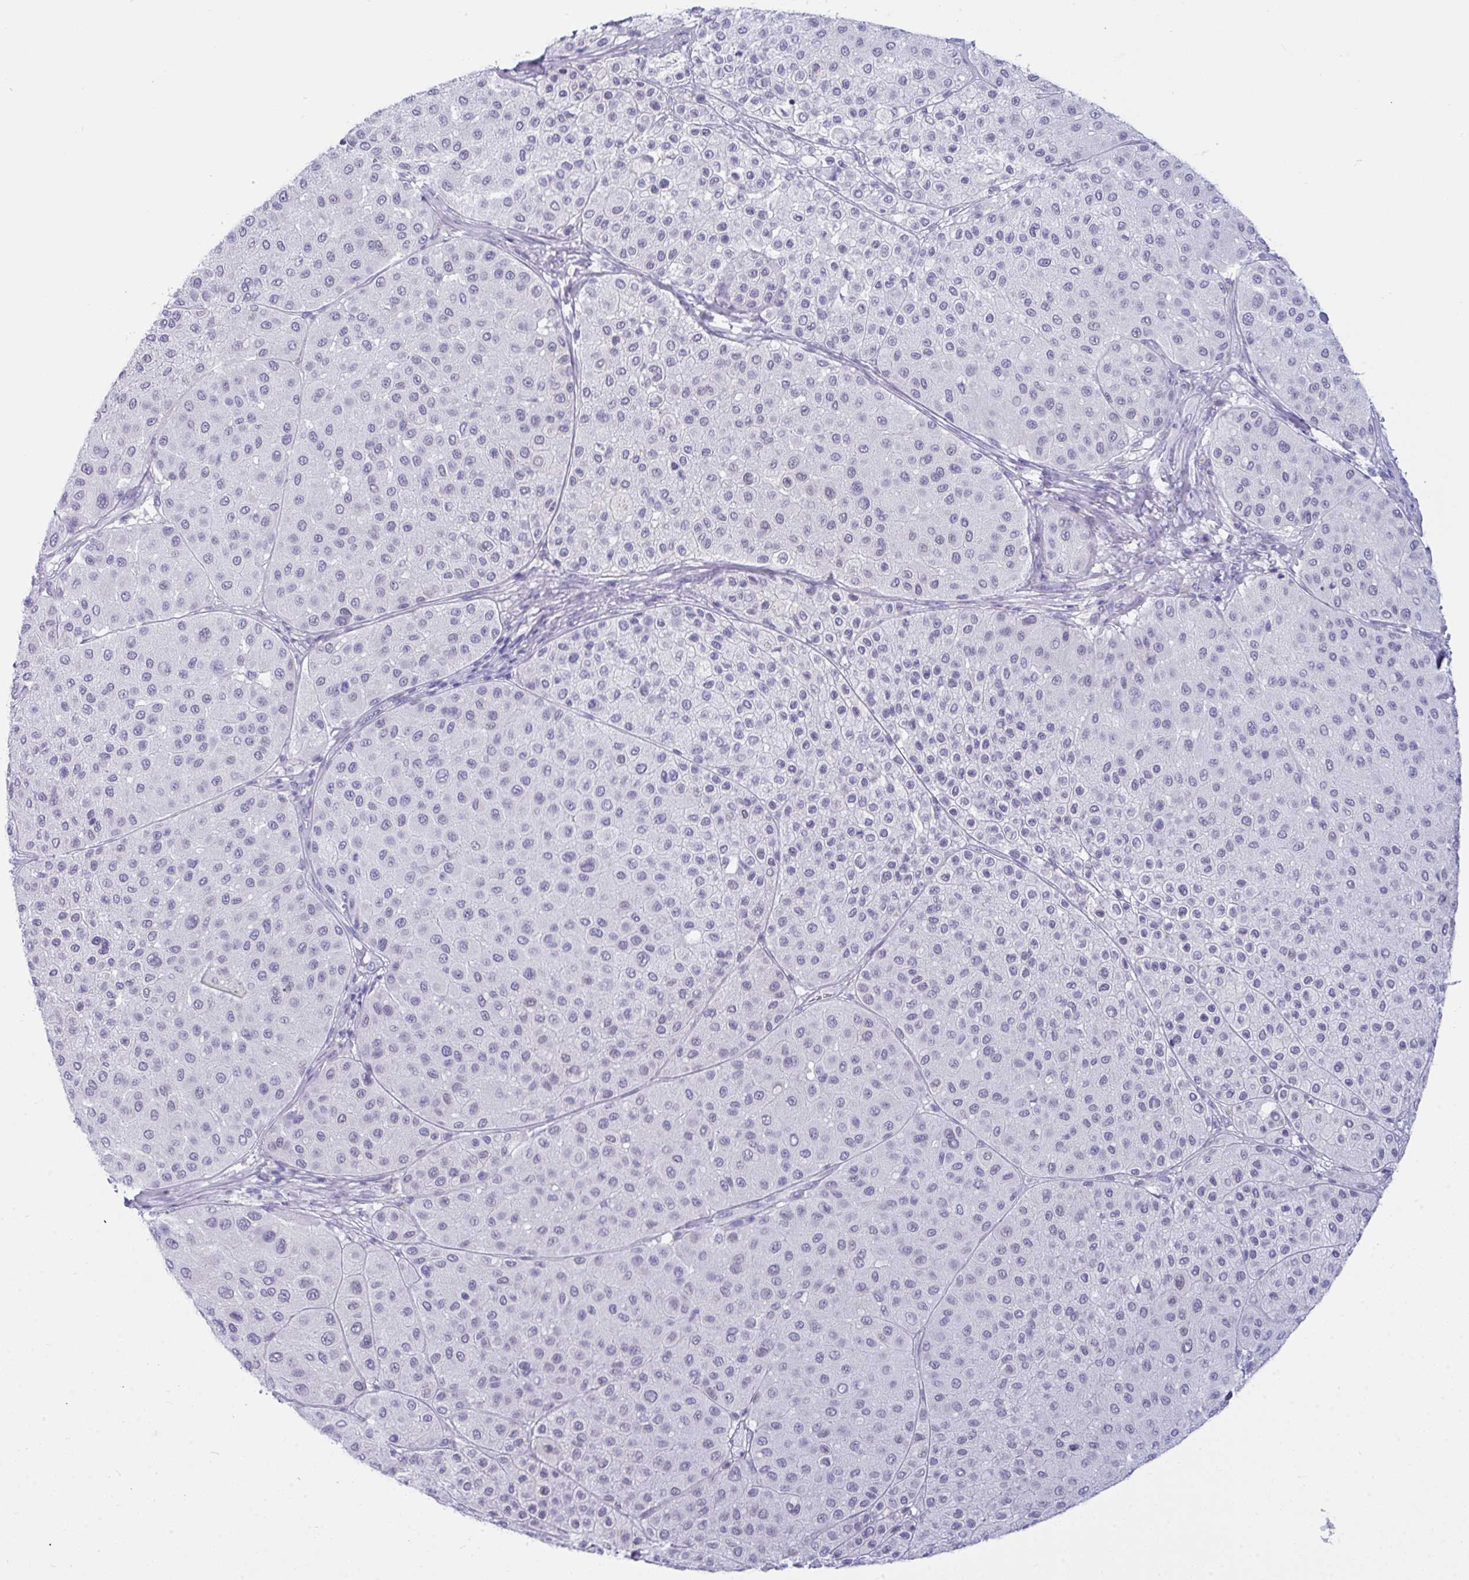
{"staining": {"intensity": "negative", "quantity": "none", "location": "none"}, "tissue": "melanoma", "cell_type": "Tumor cells", "image_type": "cancer", "snomed": [{"axis": "morphology", "description": "Malignant melanoma, Metastatic site"}, {"axis": "topography", "description": "Smooth muscle"}], "caption": "Tumor cells show no significant protein positivity in malignant melanoma (metastatic site).", "gene": "PRDM9", "patient": {"sex": "male", "age": 41}}